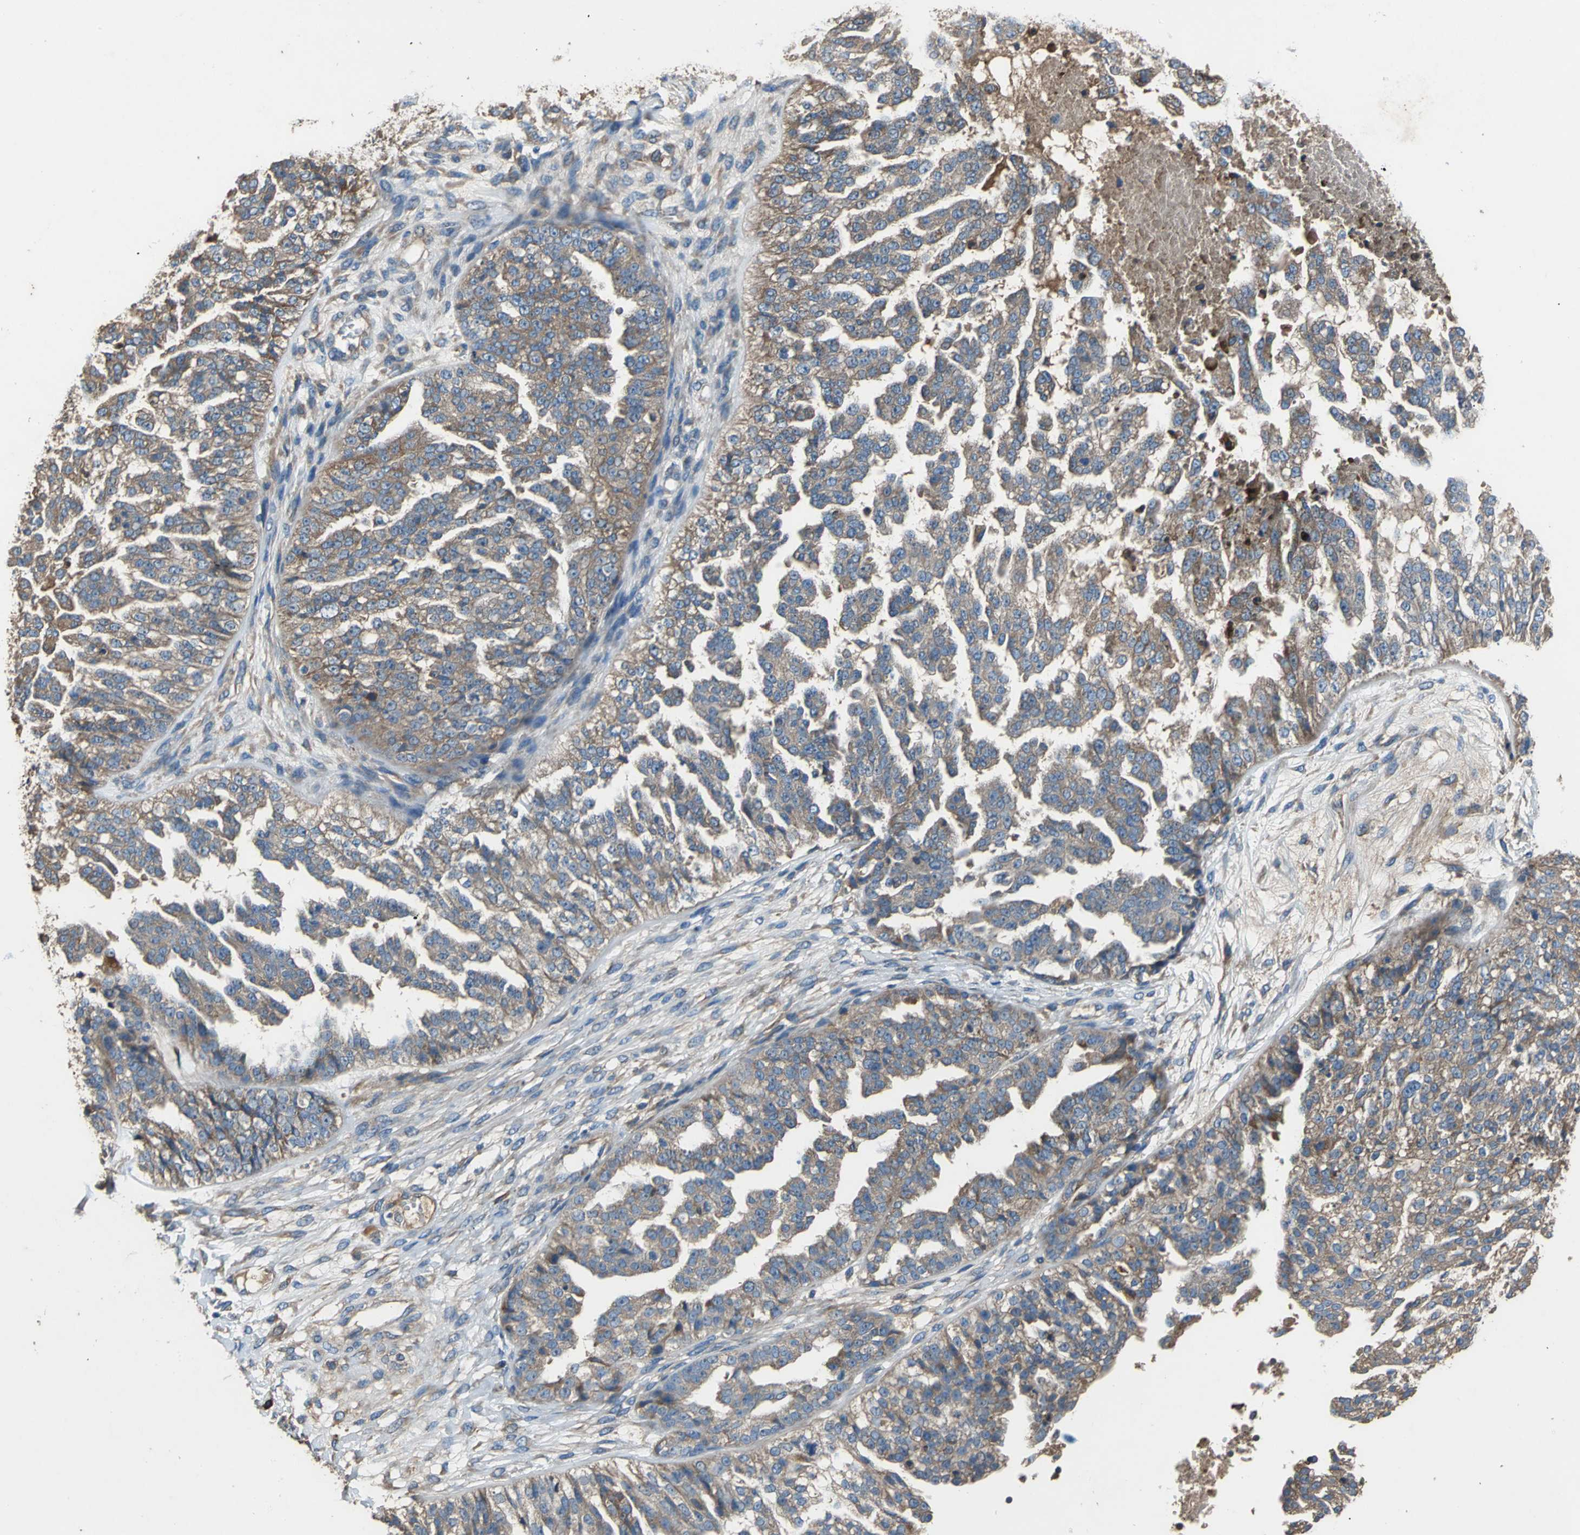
{"staining": {"intensity": "moderate", "quantity": ">75%", "location": "cytoplasmic/membranous"}, "tissue": "ovarian cancer", "cell_type": "Tumor cells", "image_type": "cancer", "snomed": [{"axis": "morphology", "description": "Carcinoma, NOS"}, {"axis": "topography", "description": "Soft tissue"}, {"axis": "topography", "description": "Ovary"}], "caption": "This image shows IHC staining of human ovarian carcinoma, with medium moderate cytoplasmic/membranous positivity in approximately >75% of tumor cells.", "gene": "HEPH", "patient": {"sex": "female", "age": 54}}